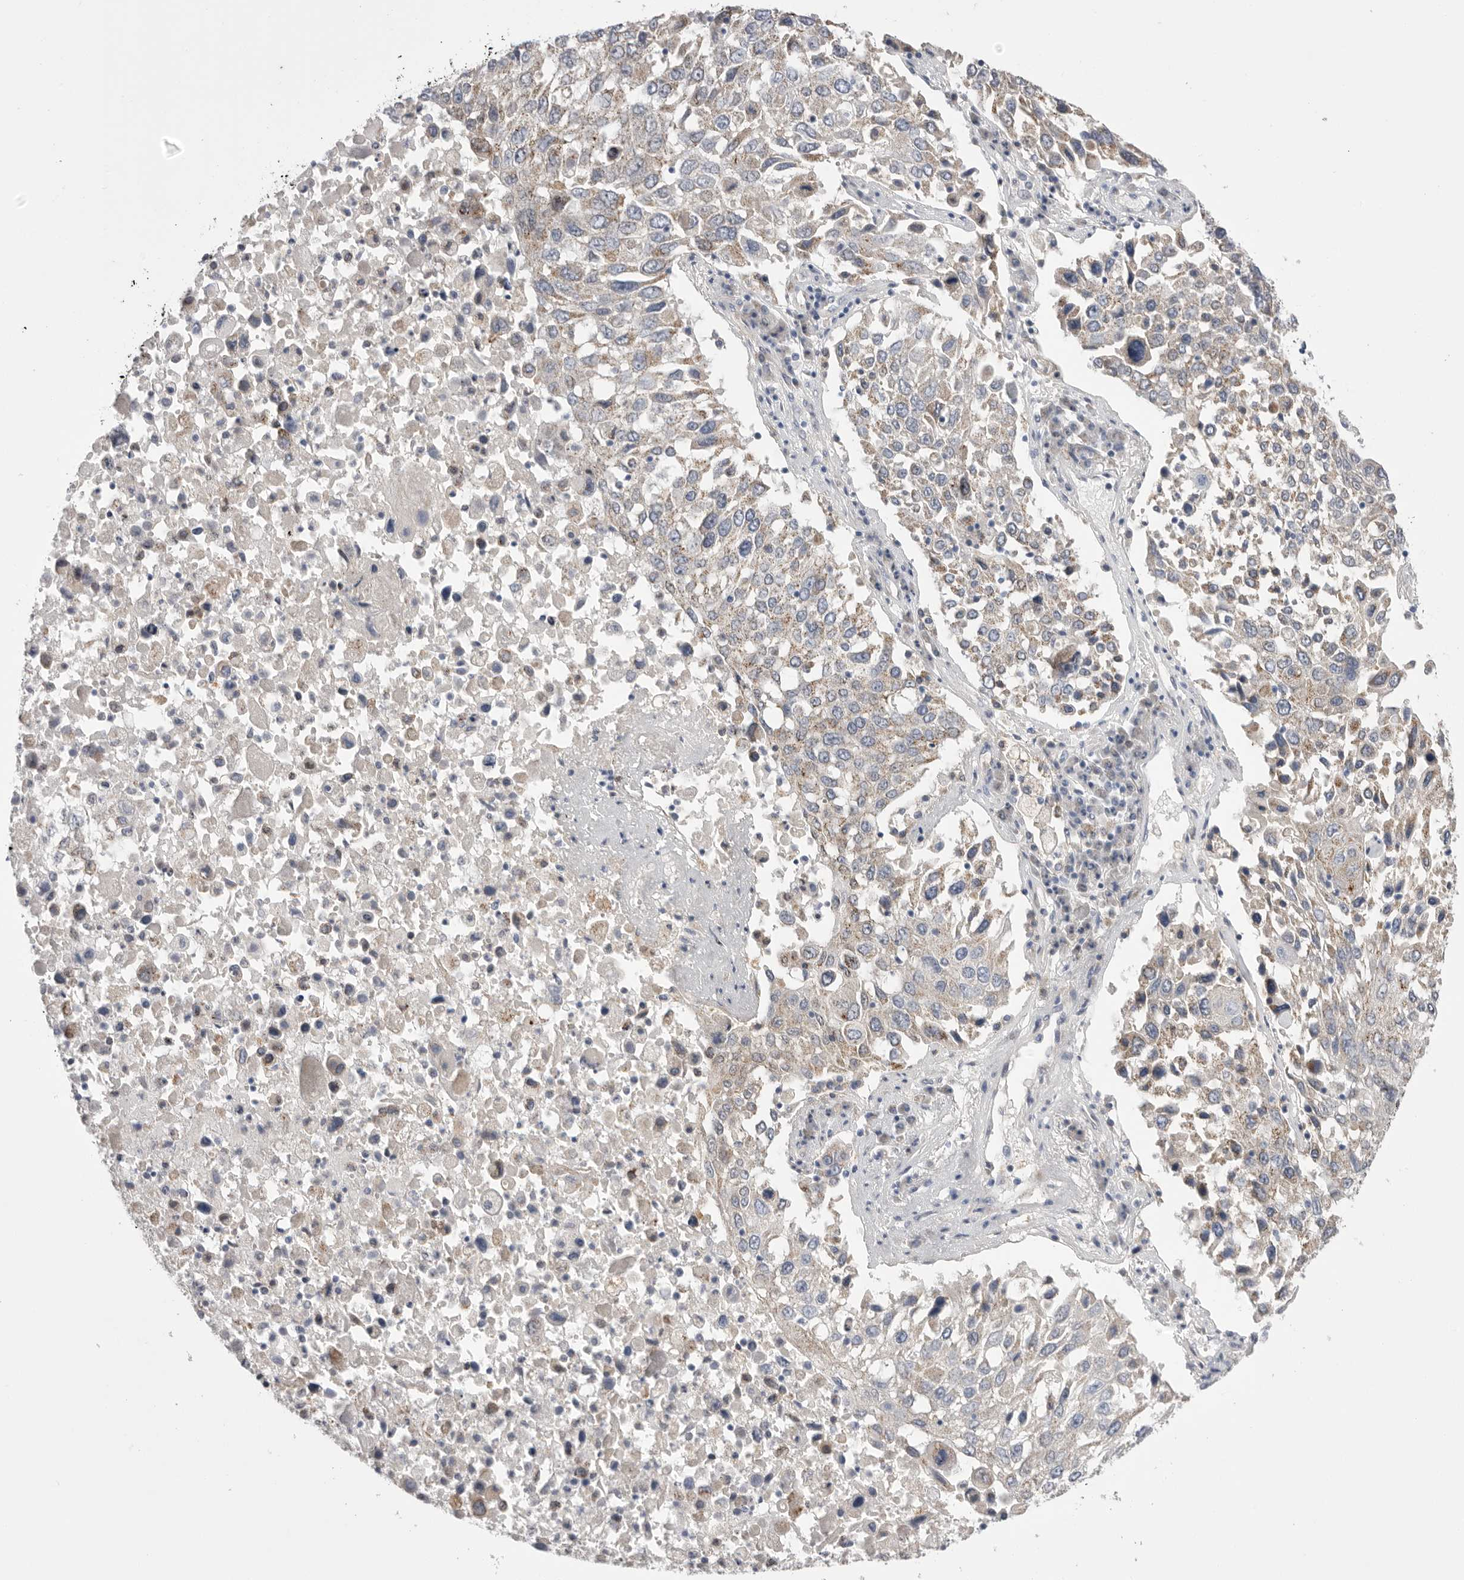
{"staining": {"intensity": "weak", "quantity": "25%-75%", "location": "cytoplasmic/membranous"}, "tissue": "lung cancer", "cell_type": "Tumor cells", "image_type": "cancer", "snomed": [{"axis": "morphology", "description": "Squamous cell carcinoma, NOS"}, {"axis": "topography", "description": "Lung"}], "caption": "Immunohistochemistry (IHC) photomicrograph of lung squamous cell carcinoma stained for a protein (brown), which exhibits low levels of weak cytoplasmic/membranous positivity in about 25%-75% of tumor cells.", "gene": "CCDC126", "patient": {"sex": "male", "age": 65}}